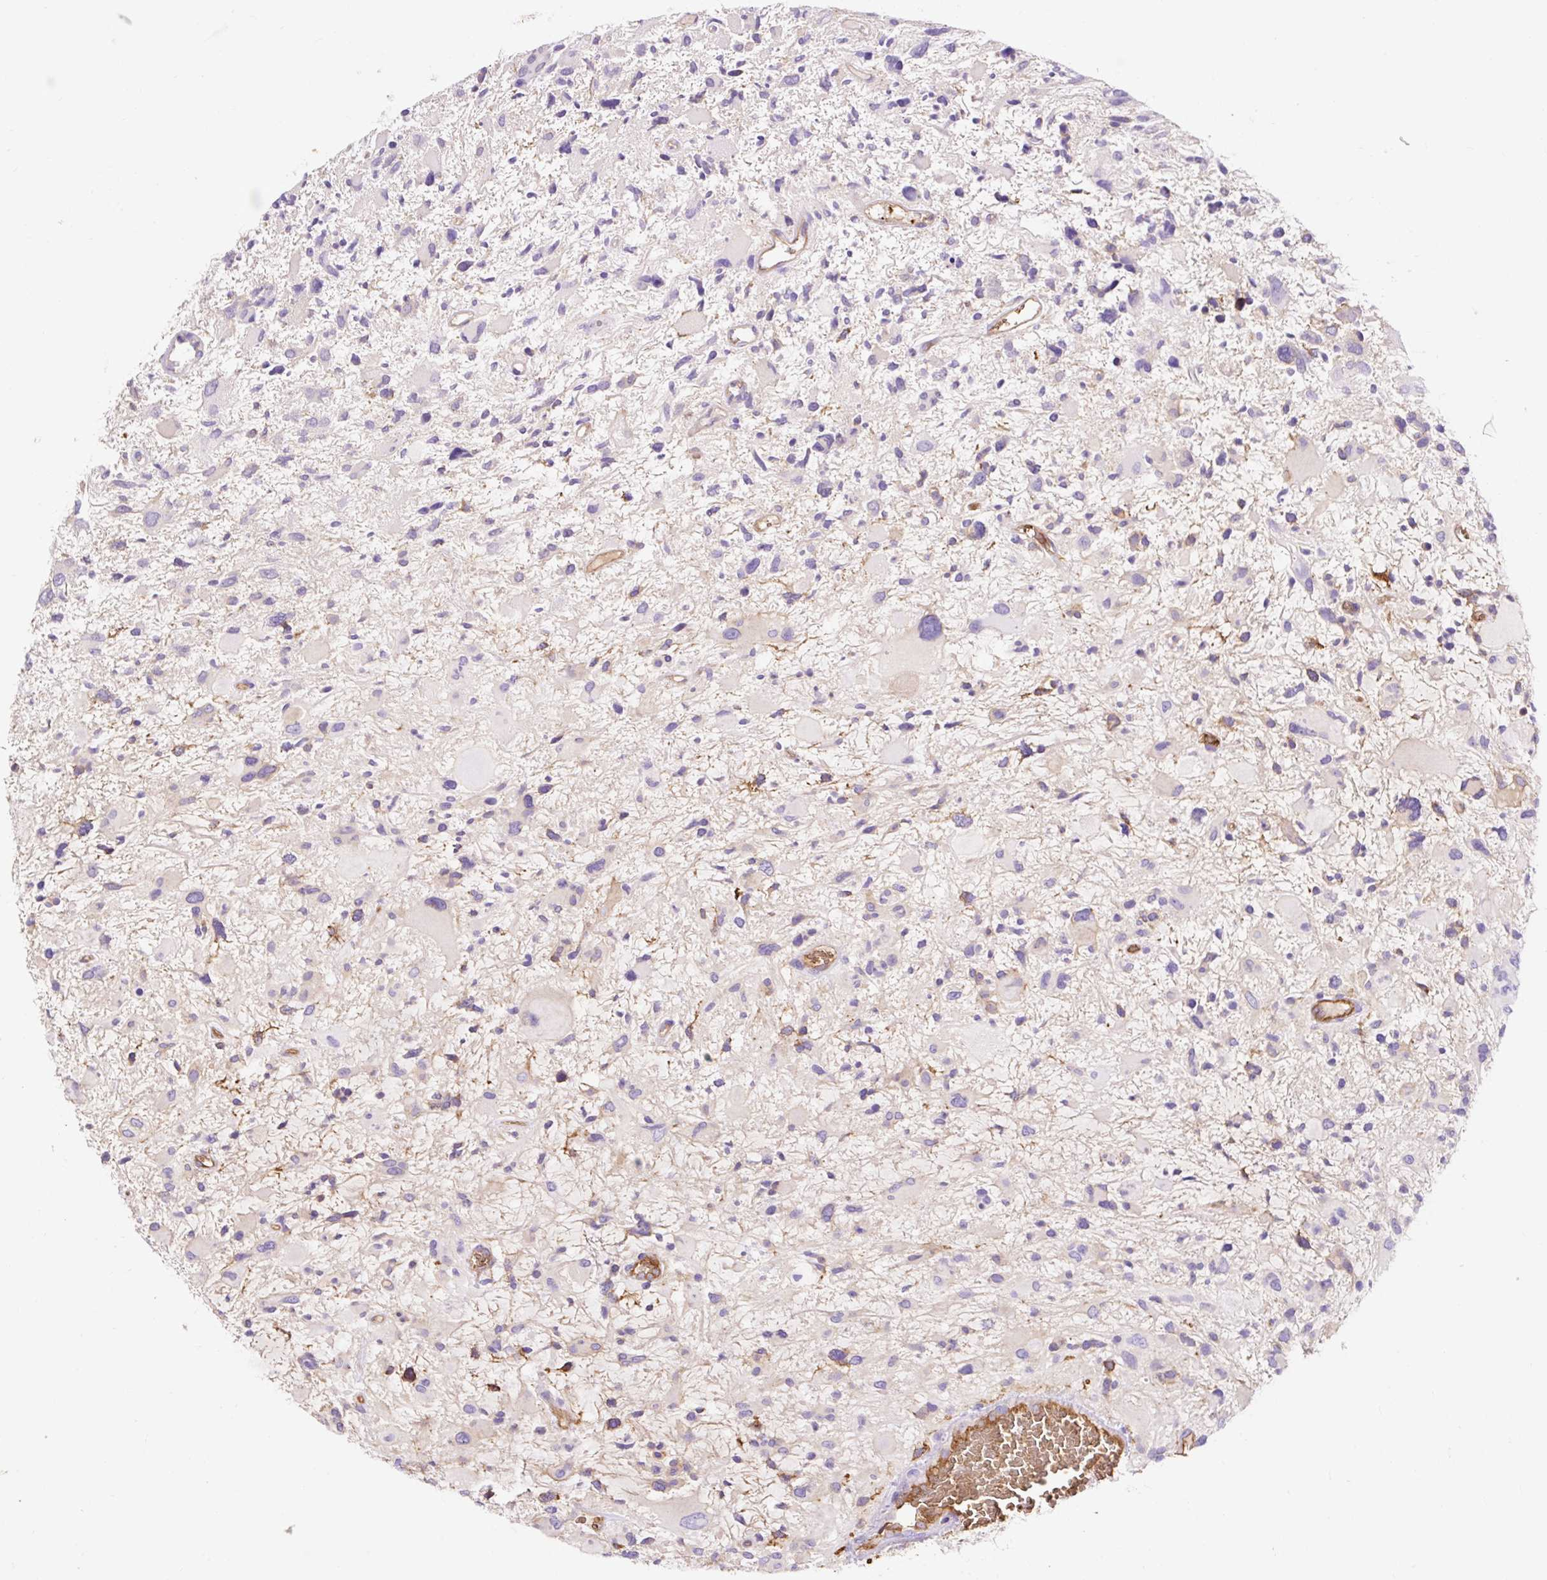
{"staining": {"intensity": "moderate", "quantity": "25%-75%", "location": "cytoplasmic/membranous"}, "tissue": "glioma", "cell_type": "Tumor cells", "image_type": "cancer", "snomed": [{"axis": "morphology", "description": "Glioma, malignant, High grade"}, {"axis": "topography", "description": "Brain"}], "caption": "Immunohistochemistry histopathology image of glioma stained for a protein (brown), which exhibits medium levels of moderate cytoplasmic/membranous positivity in approximately 25%-75% of tumor cells.", "gene": "HIP1R", "patient": {"sex": "female", "age": 11}}